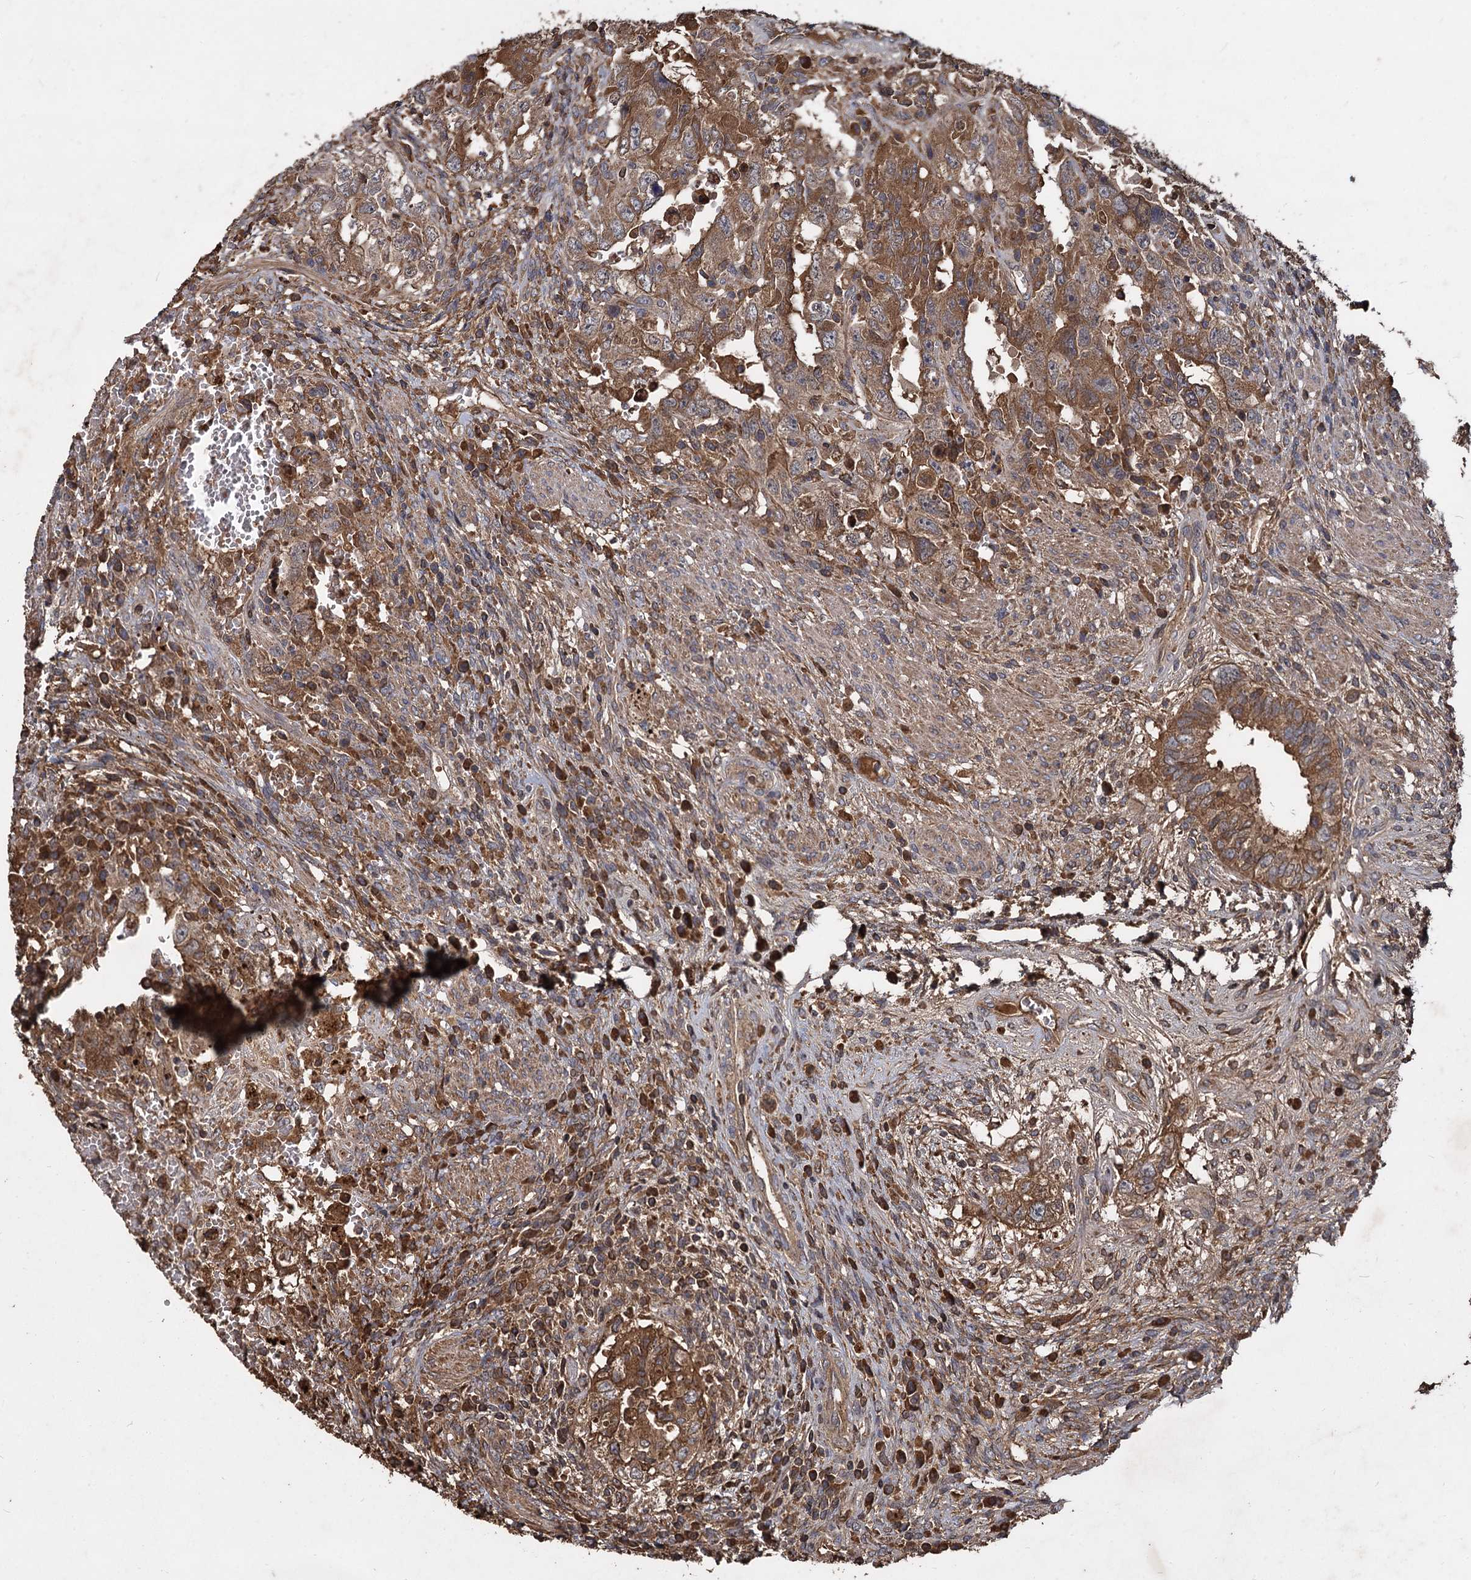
{"staining": {"intensity": "moderate", "quantity": ">75%", "location": "cytoplasmic/membranous"}, "tissue": "testis cancer", "cell_type": "Tumor cells", "image_type": "cancer", "snomed": [{"axis": "morphology", "description": "Carcinoma, Embryonal, NOS"}, {"axis": "topography", "description": "Testis"}], "caption": "Immunohistochemical staining of embryonal carcinoma (testis) shows medium levels of moderate cytoplasmic/membranous protein expression in about >75% of tumor cells.", "gene": "GCLC", "patient": {"sex": "male", "age": 26}}